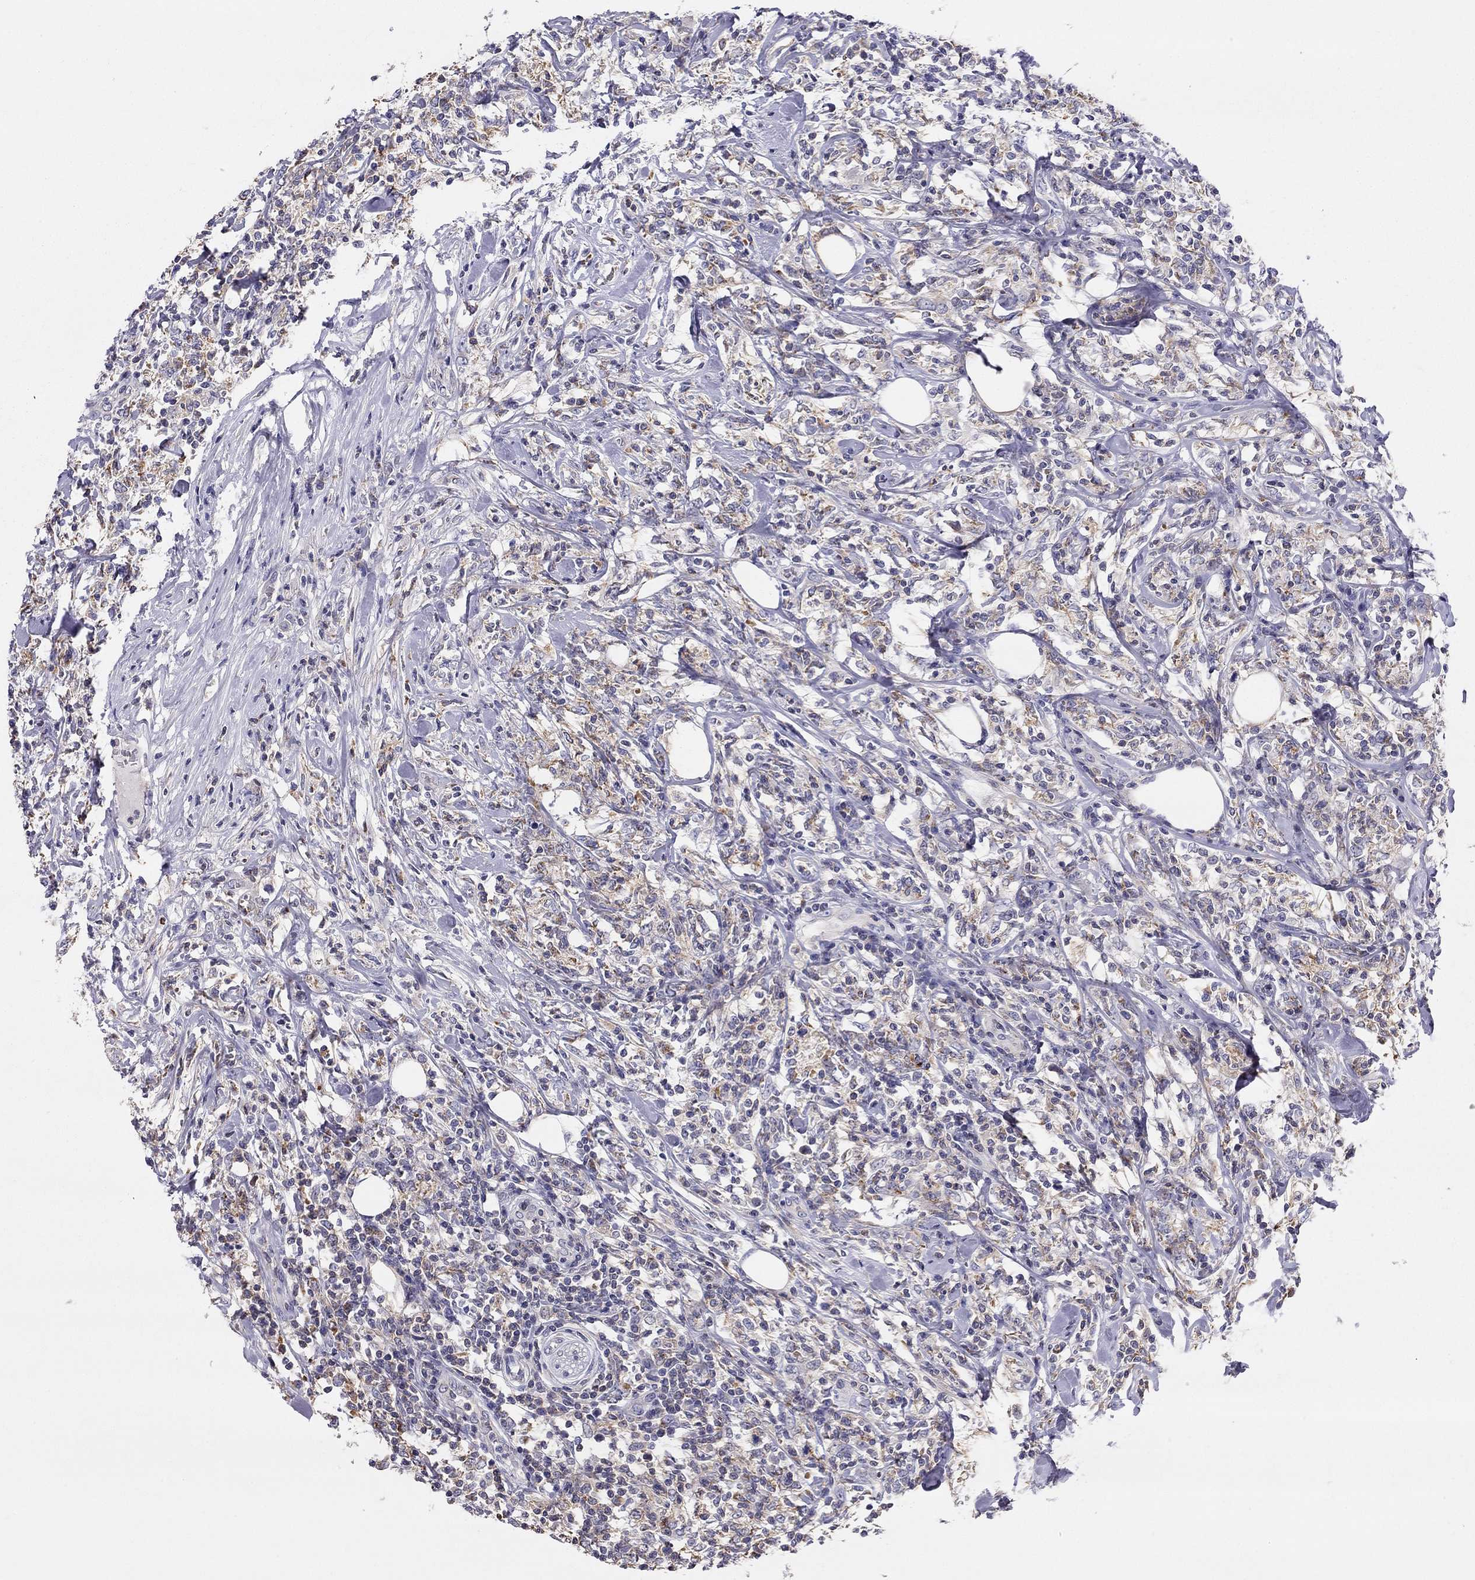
{"staining": {"intensity": "negative", "quantity": "none", "location": "none"}, "tissue": "lymphoma", "cell_type": "Tumor cells", "image_type": "cancer", "snomed": [{"axis": "morphology", "description": "Malignant lymphoma, non-Hodgkin's type, High grade"}, {"axis": "topography", "description": "Lymph node"}], "caption": "Immunohistochemistry image of neoplastic tissue: human lymphoma stained with DAB (3,3'-diaminobenzidine) shows no significant protein expression in tumor cells.", "gene": "CITED1", "patient": {"sex": "female", "age": 84}}